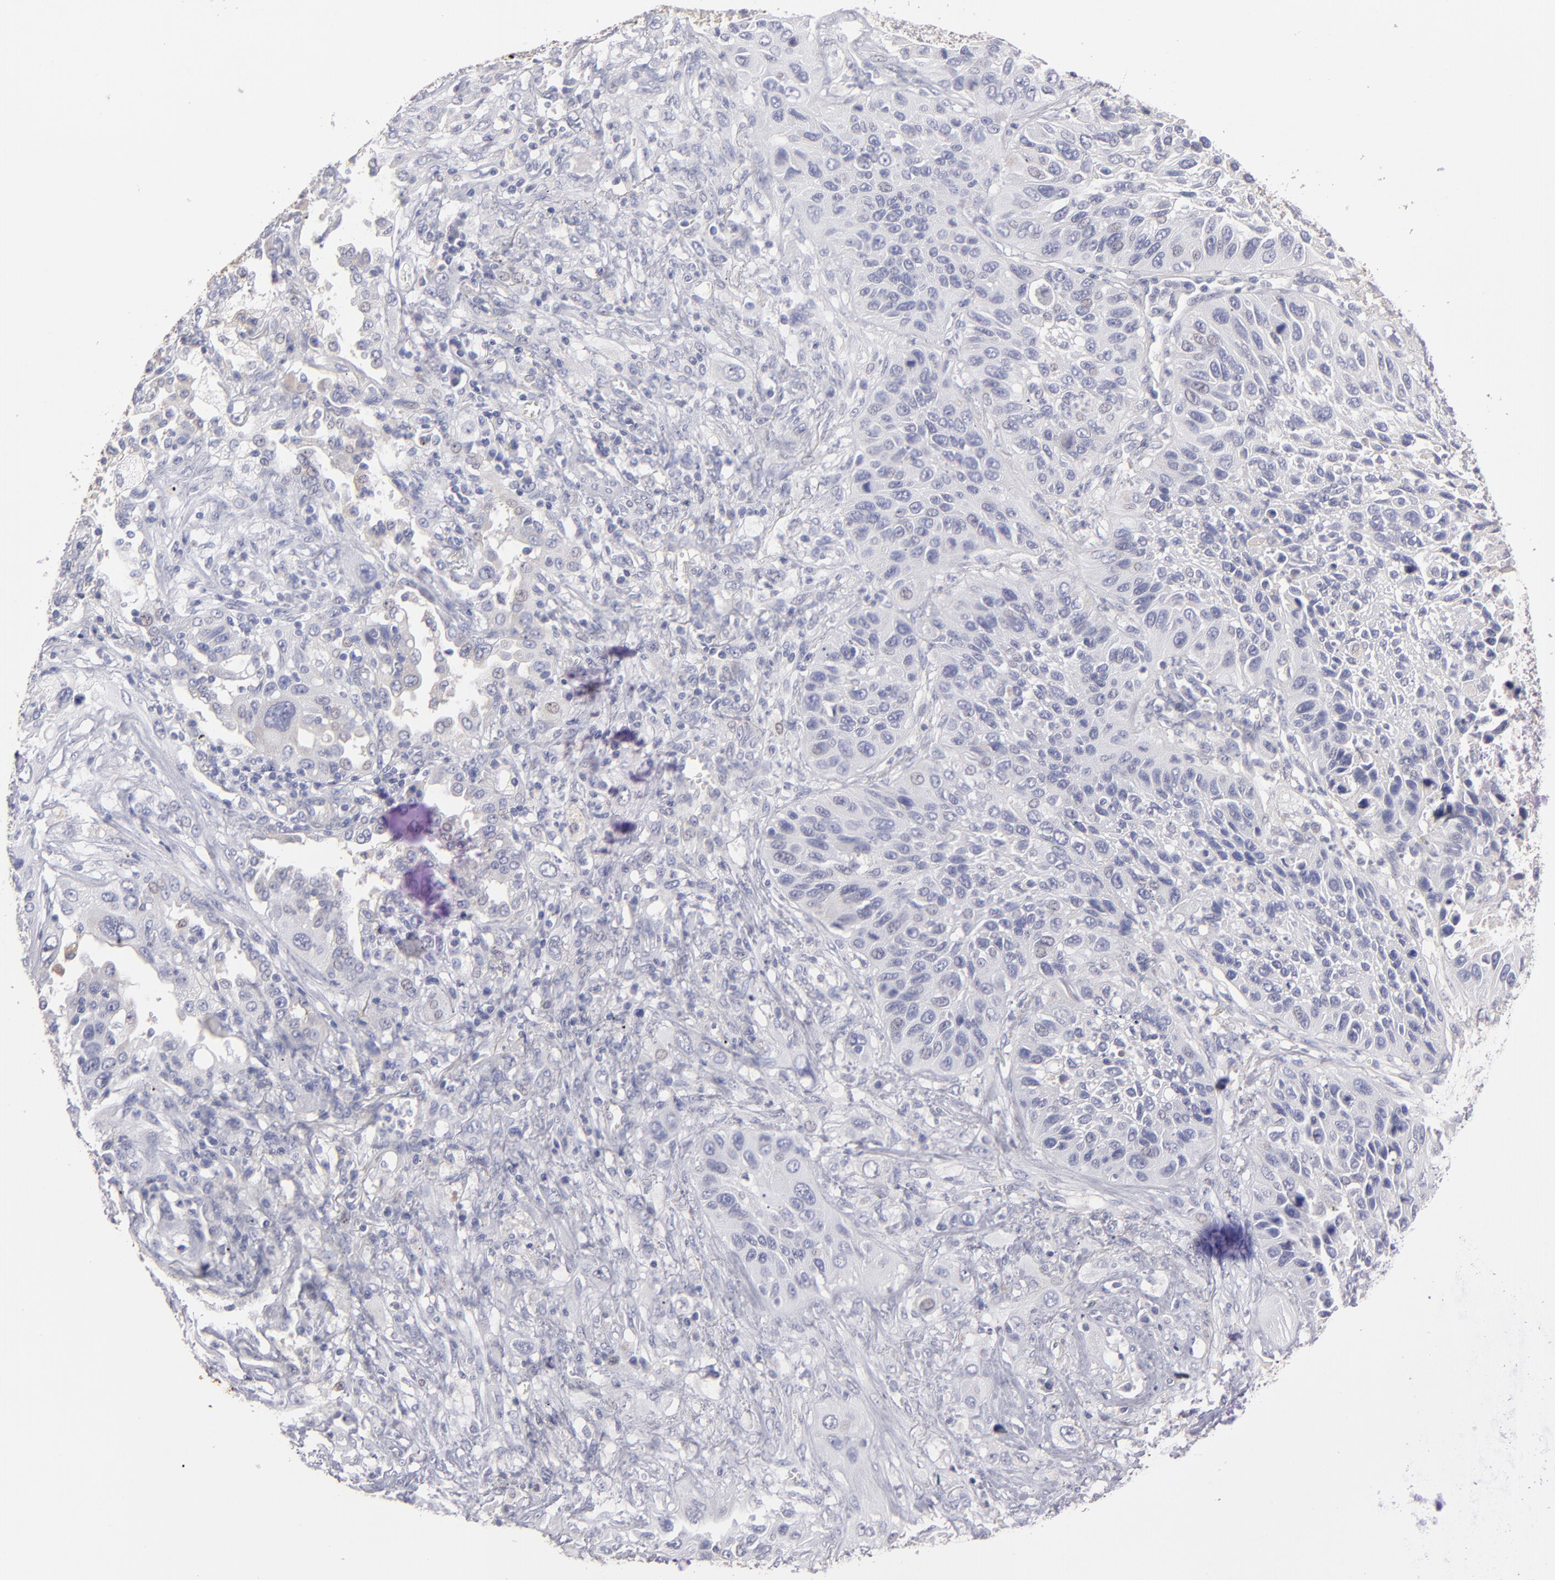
{"staining": {"intensity": "negative", "quantity": "none", "location": "none"}, "tissue": "lung cancer", "cell_type": "Tumor cells", "image_type": "cancer", "snomed": [{"axis": "morphology", "description": "Squamous cell carcinoma, NOS"}, {"axis": "topography", "description": "Lung"}], "caption": "The immunohistochemistry (IHC) micrograph has no significant staining in tumor cells of lung cancer tissue. Brightfield microscopy of immunohistochemistry (IHC) stained with DAB (3,3'-diaminobenzidine) (brown) and hematoxylin (blue), captured at high magnification.", "gene": "ABCC4", "patient": {"sex": "female", "age": 76}}